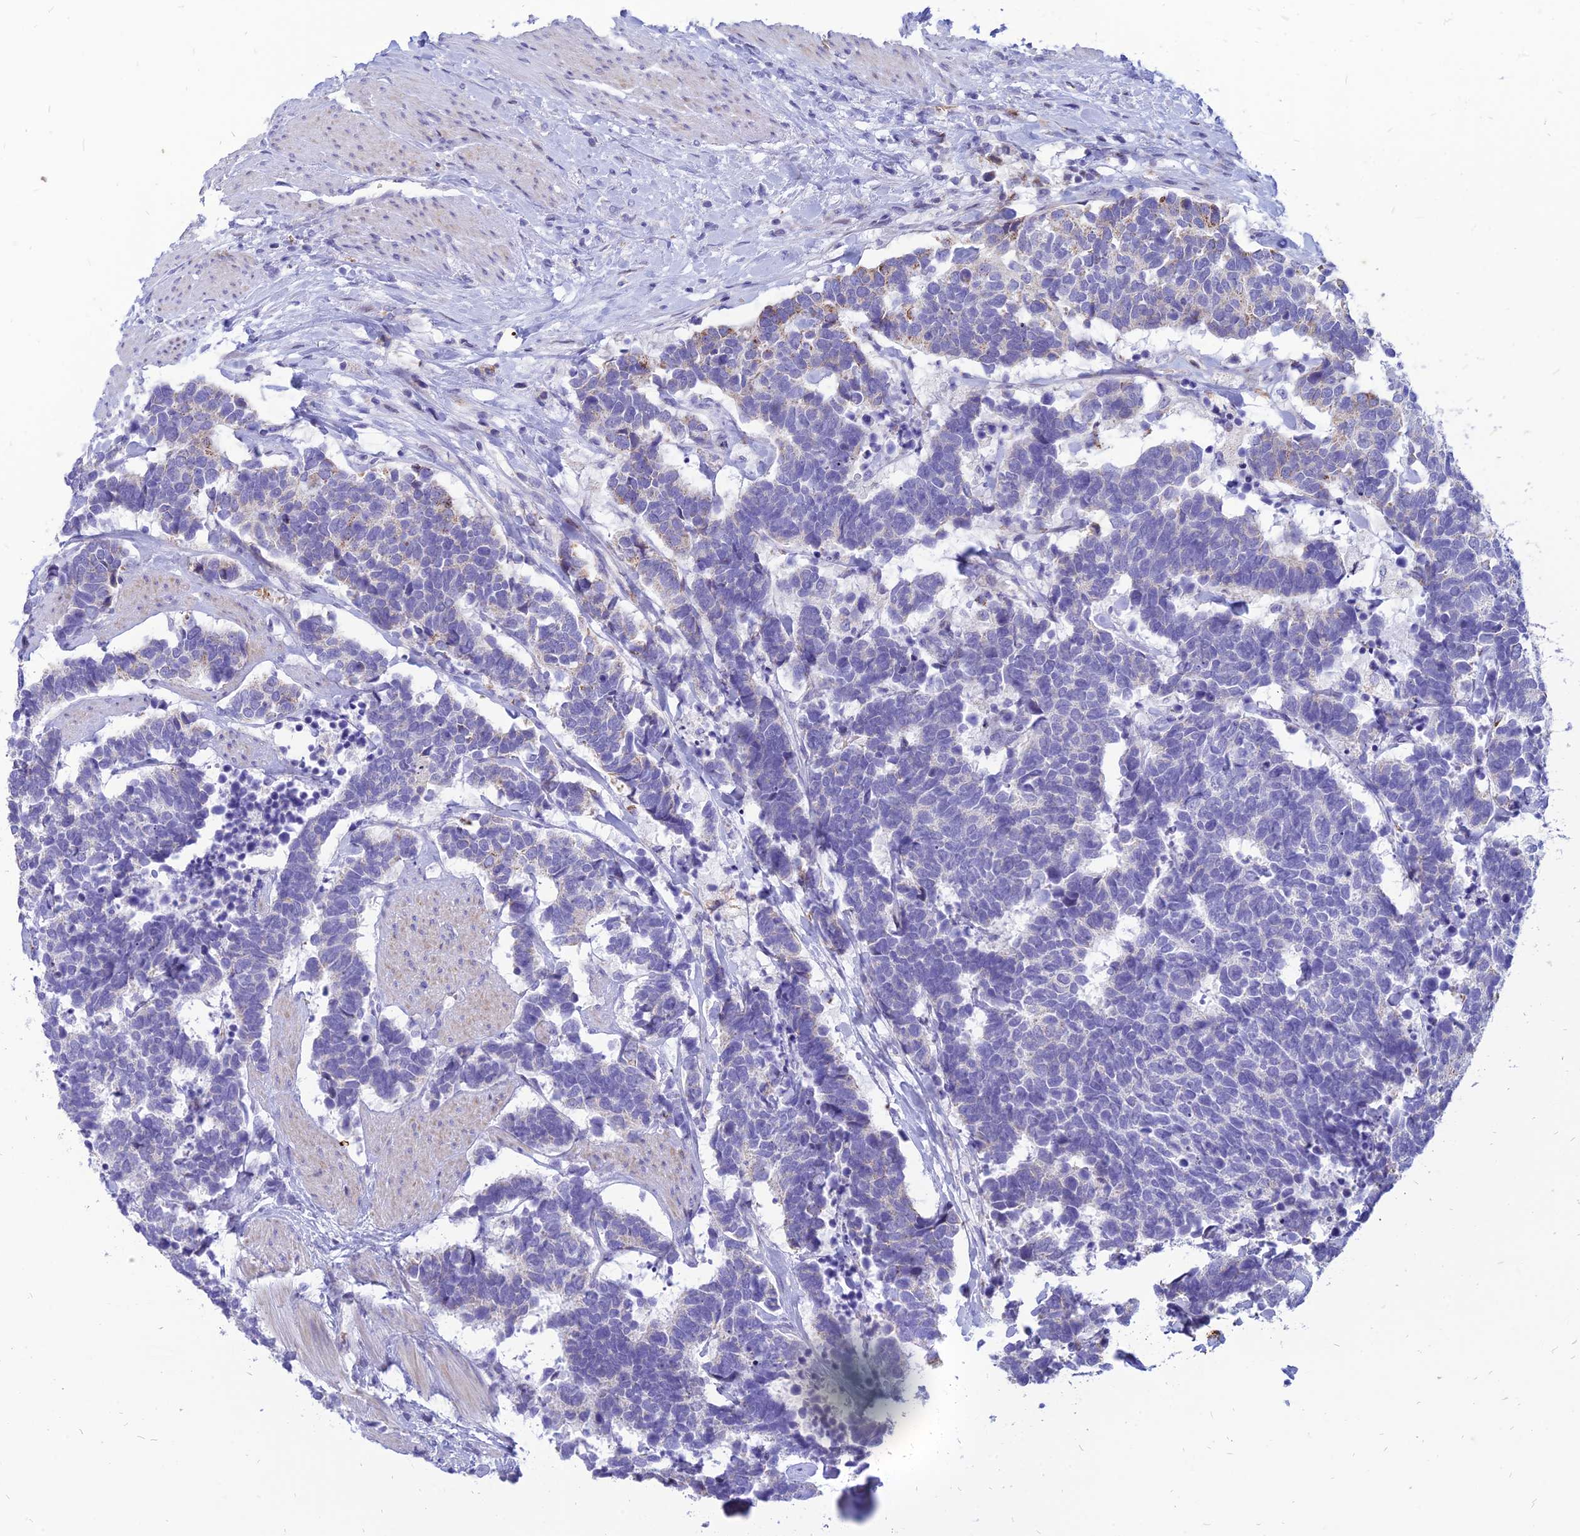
{"staining": {"intensity": "negative", "quantity": "none", "location": "none"}, "tissue": "carcinoid", "cell_type": "Tumor cells", "image_type": "cancer", "snomed": [{"axis": "morphology", "description": "Carcinoma, NOS"}, {"axis": "morphology", "description": "Carcinoid, malignant, NOS"}, {"axis": "topography", "description": "Urinary bladder"}], "caption": "Protein analysis of carcinoid displays no significant staining in tumor cells.", "gene": "HHAT", "patient": {"sex": "male", "age": 57}}